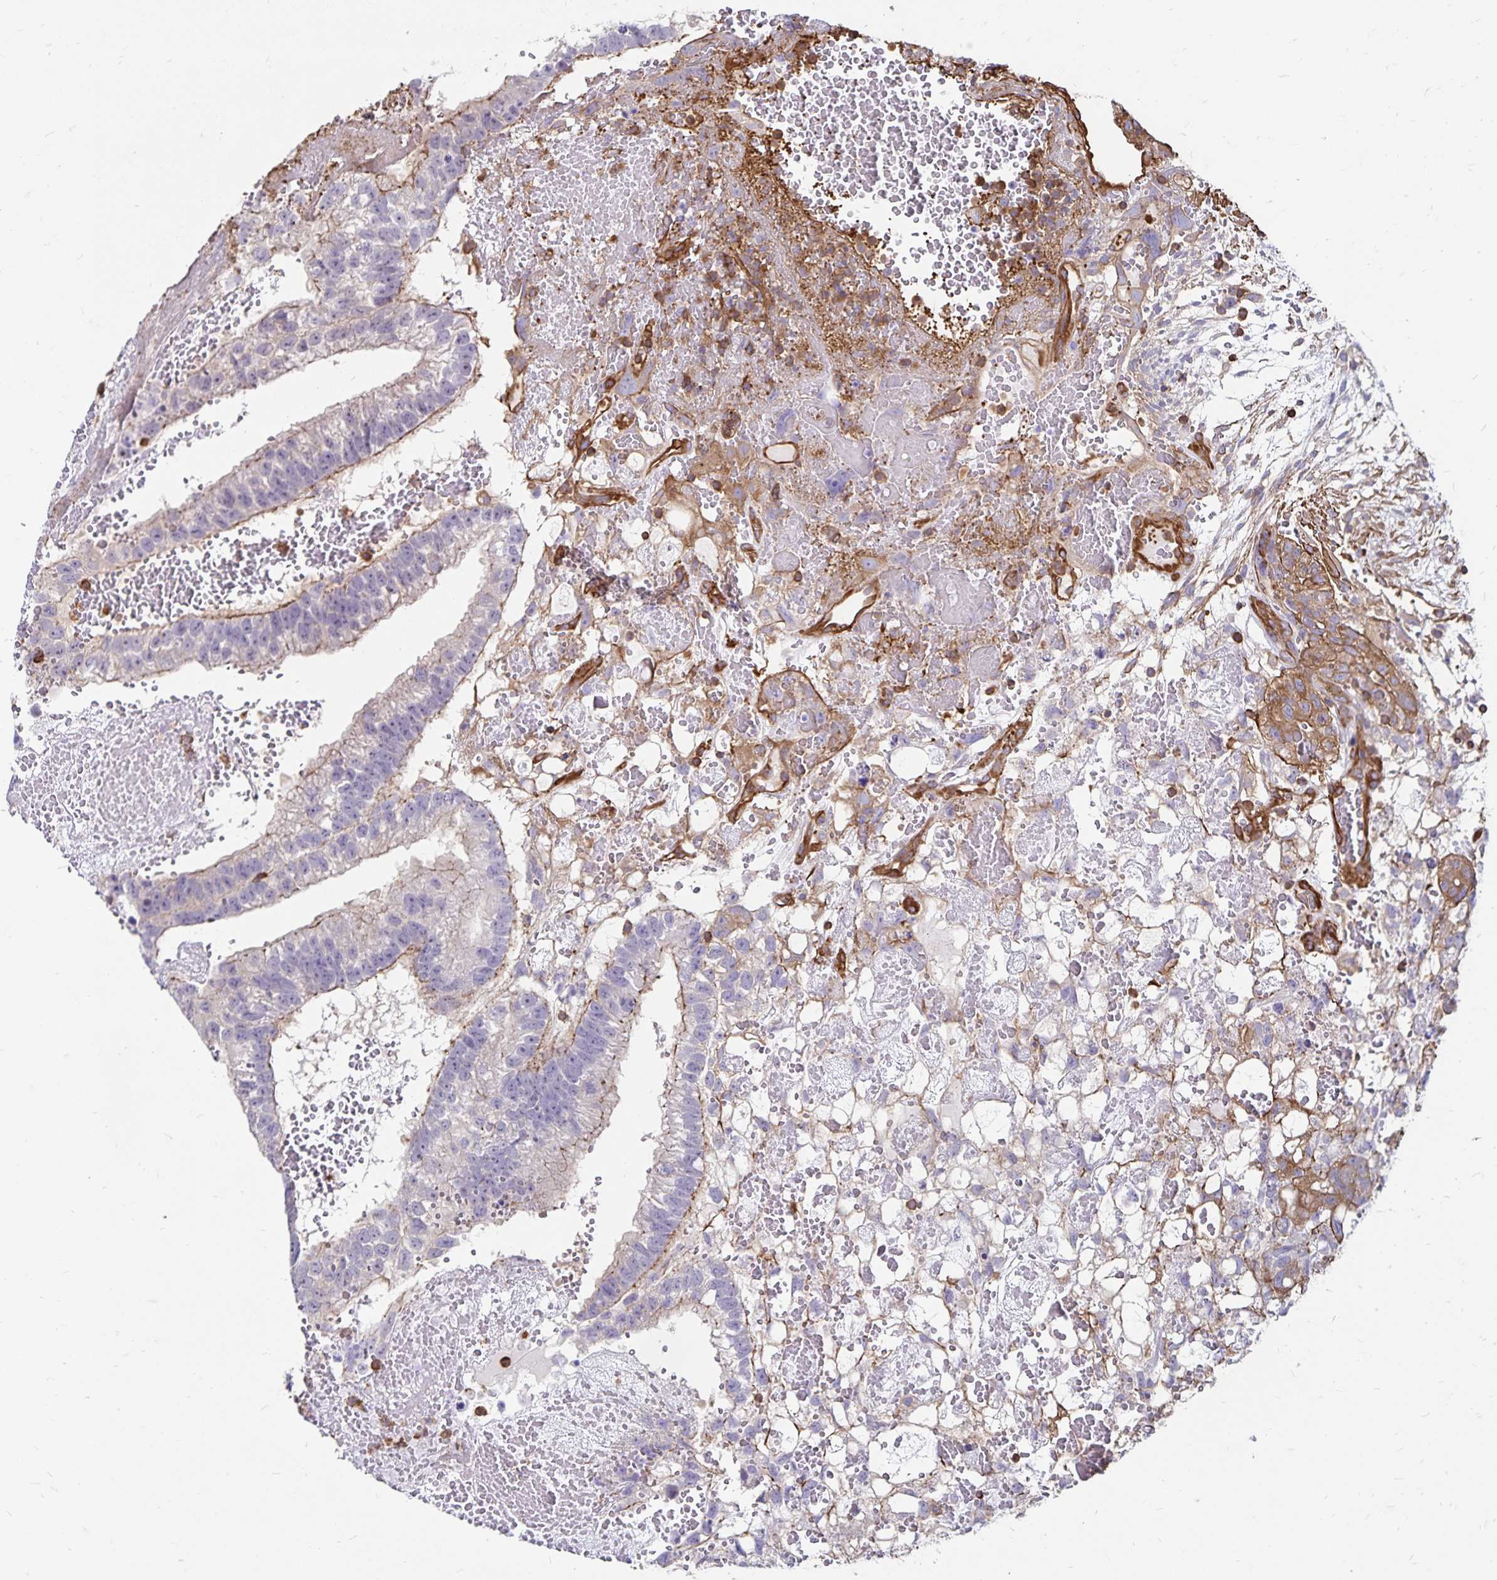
{"staining": {"intensity": "negative", "quantity": "none", "location": "none"}, "tissue": "testis cancer", "cell_type": "Tumor cells", "image_type": "cancer", "snomed": [{"axis": "morphology", "description": "Normal tissue, NOS"}, {"axis": "morphology", "description": "Carcinoma, Embryonal, NOS"}, {"axis": "topography", "description": "Testis"}], "caption": "Tumor cells show no significant expression in testis embryonal carcinoma. (Immunohistochemistry (ihc), brightfield microscopy, high magnification).", "gene": "RPRML", "patient": {"sex": "male", "age": 32}}